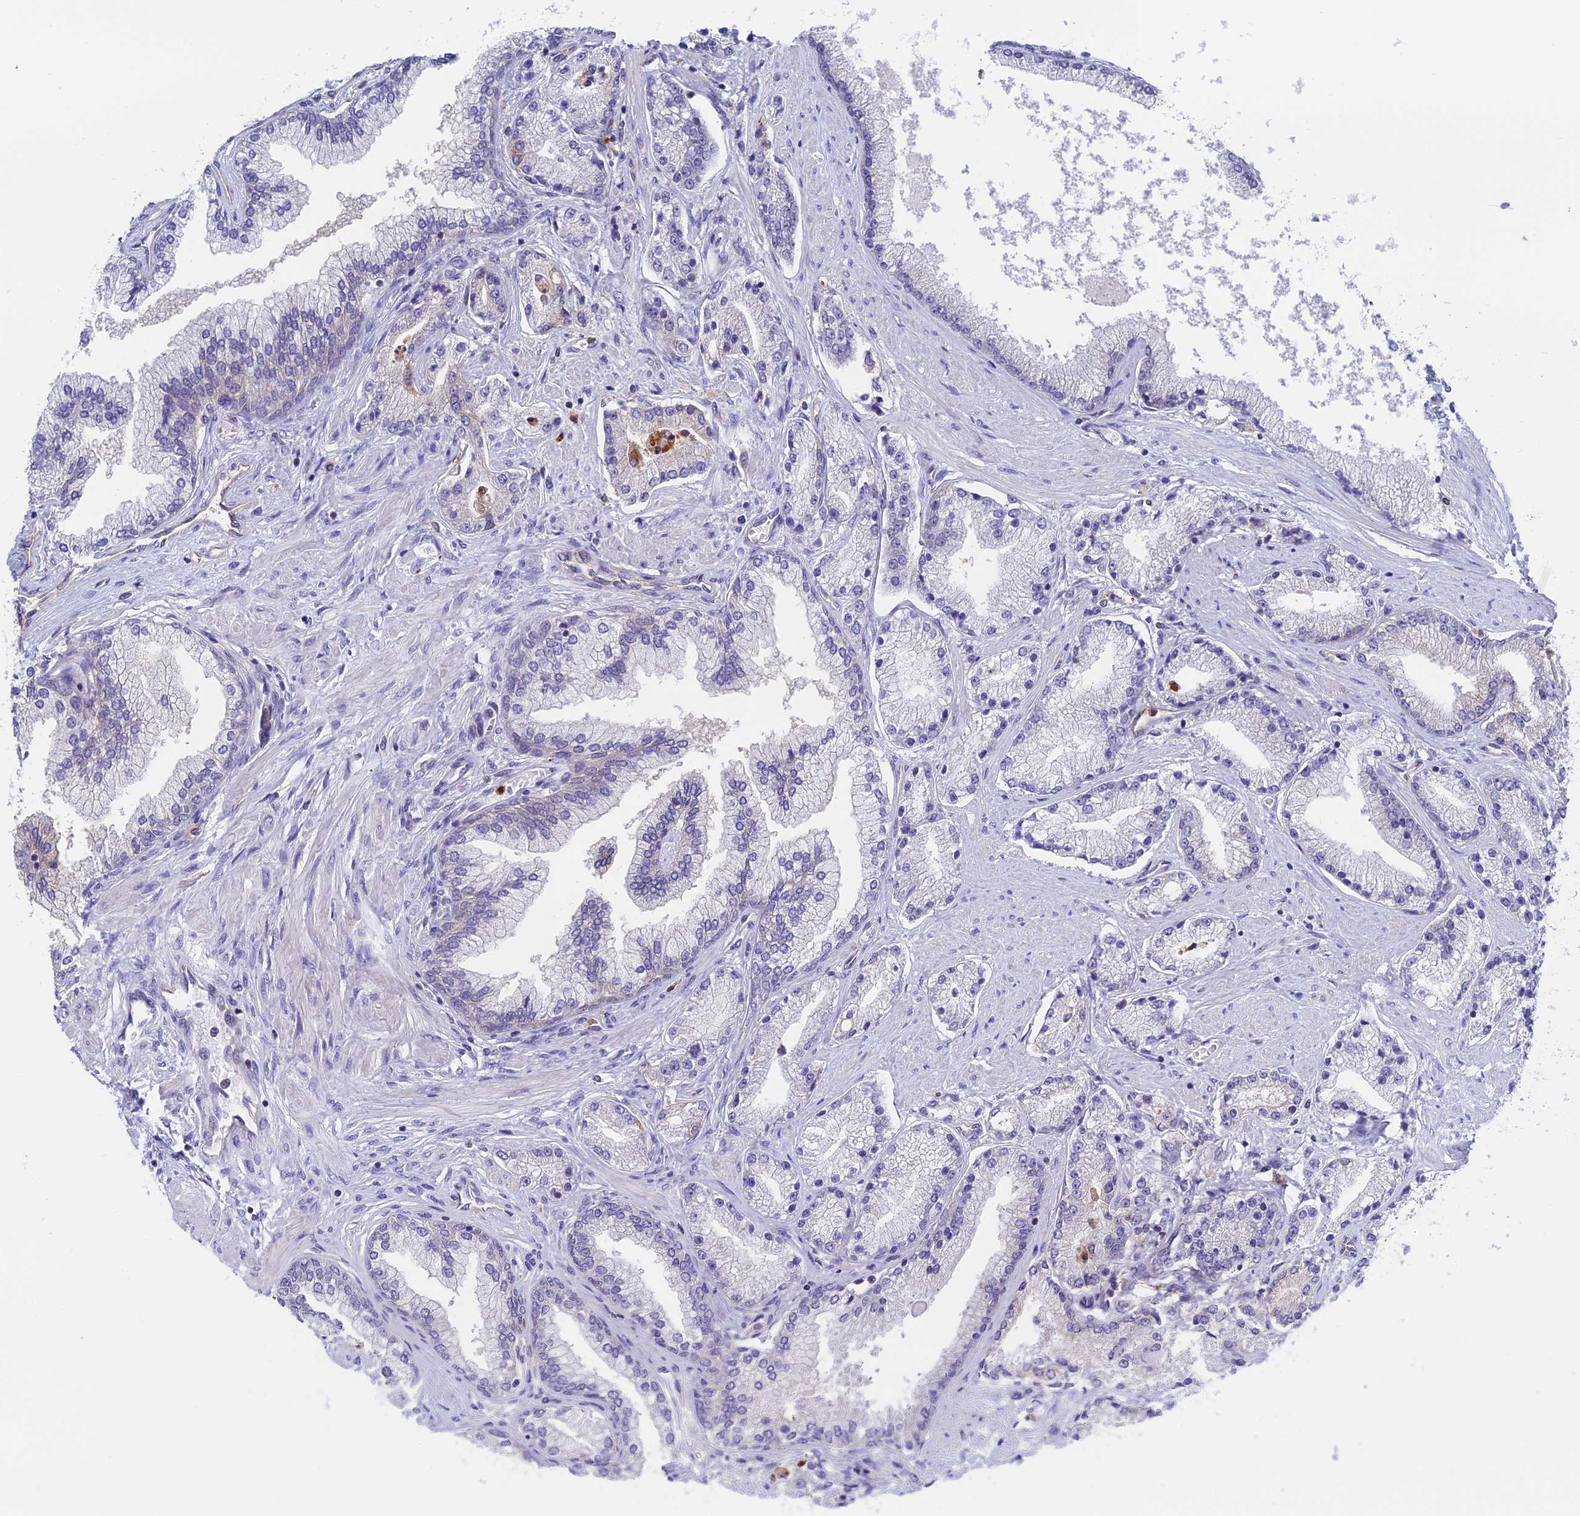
{"staining": {"intensity": "negative", "quantity": "none", "location": "none"}, "tissue": "prostate cancer", "cell_type": "Tumor cells", "image_type": "cancer", "snomed": [{"axis": "morphology", "description": "Adenocarcinoma, High grade"}, {"axis": "topography", "description": "Prostate"}], "caption": "Tumor cells show no significant expression in prostate cancer.", "gene": "TCEA1", "patient": {"sex": "male", "age": 67}}